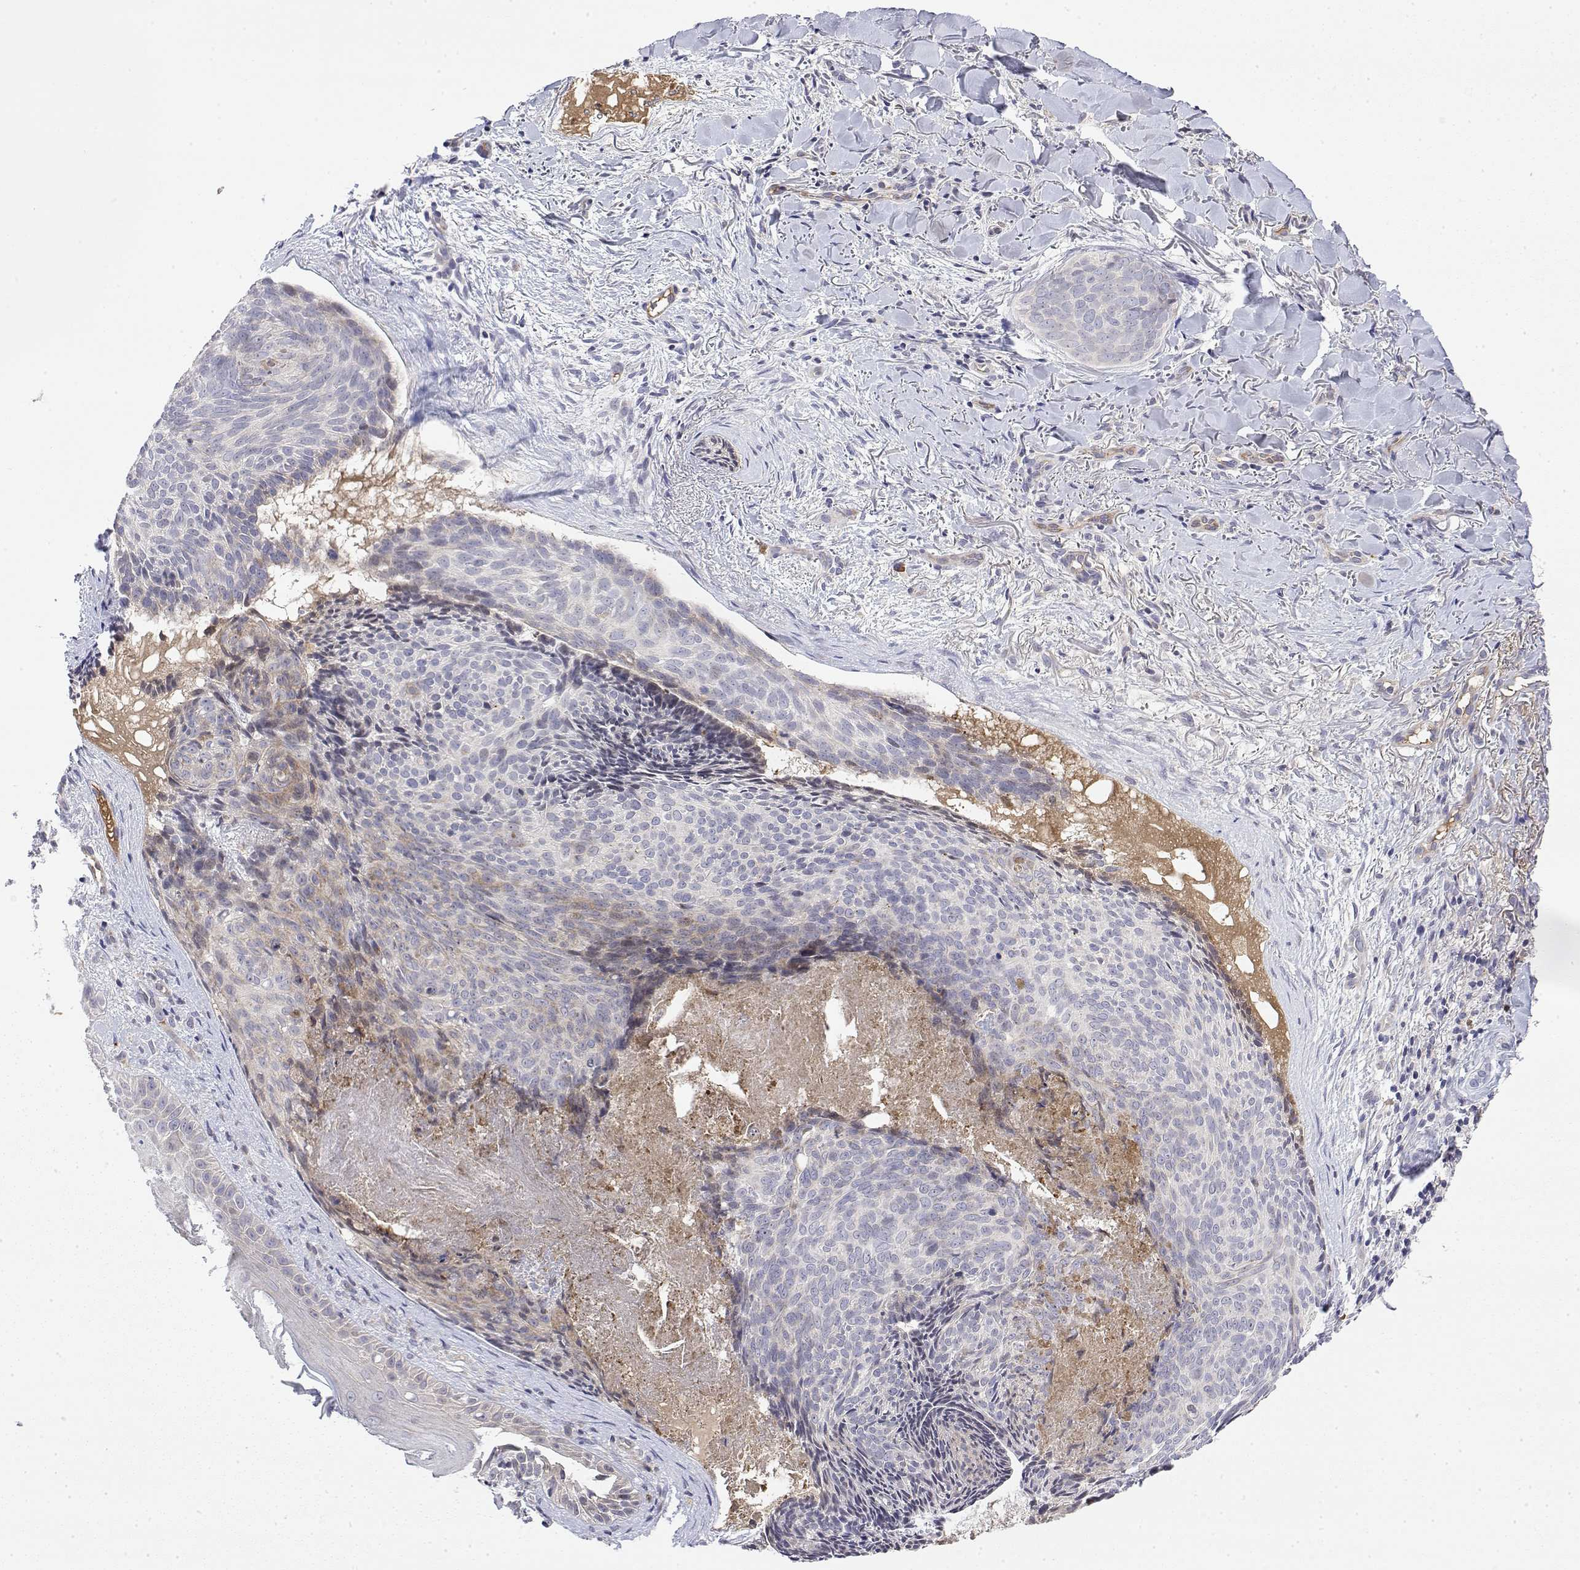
{"staining": {"intensity": "negative", "quantity": "none", "location": "none"}, "tissue": "skin cancer", "cell_type": "Tumor cells", "image_type": "cancer", "snomed": [{"axis": "morphology", "description": "Basal cell carcinoma"}, {"axis": "topography", "description": "Skin"}], "caption": "The histopathology image demonstrates no staining of tumor cells in basal cell carcinoma (skin).", "gene": "IGFBP4", "patient": {"sex": "female", "age": 82}}